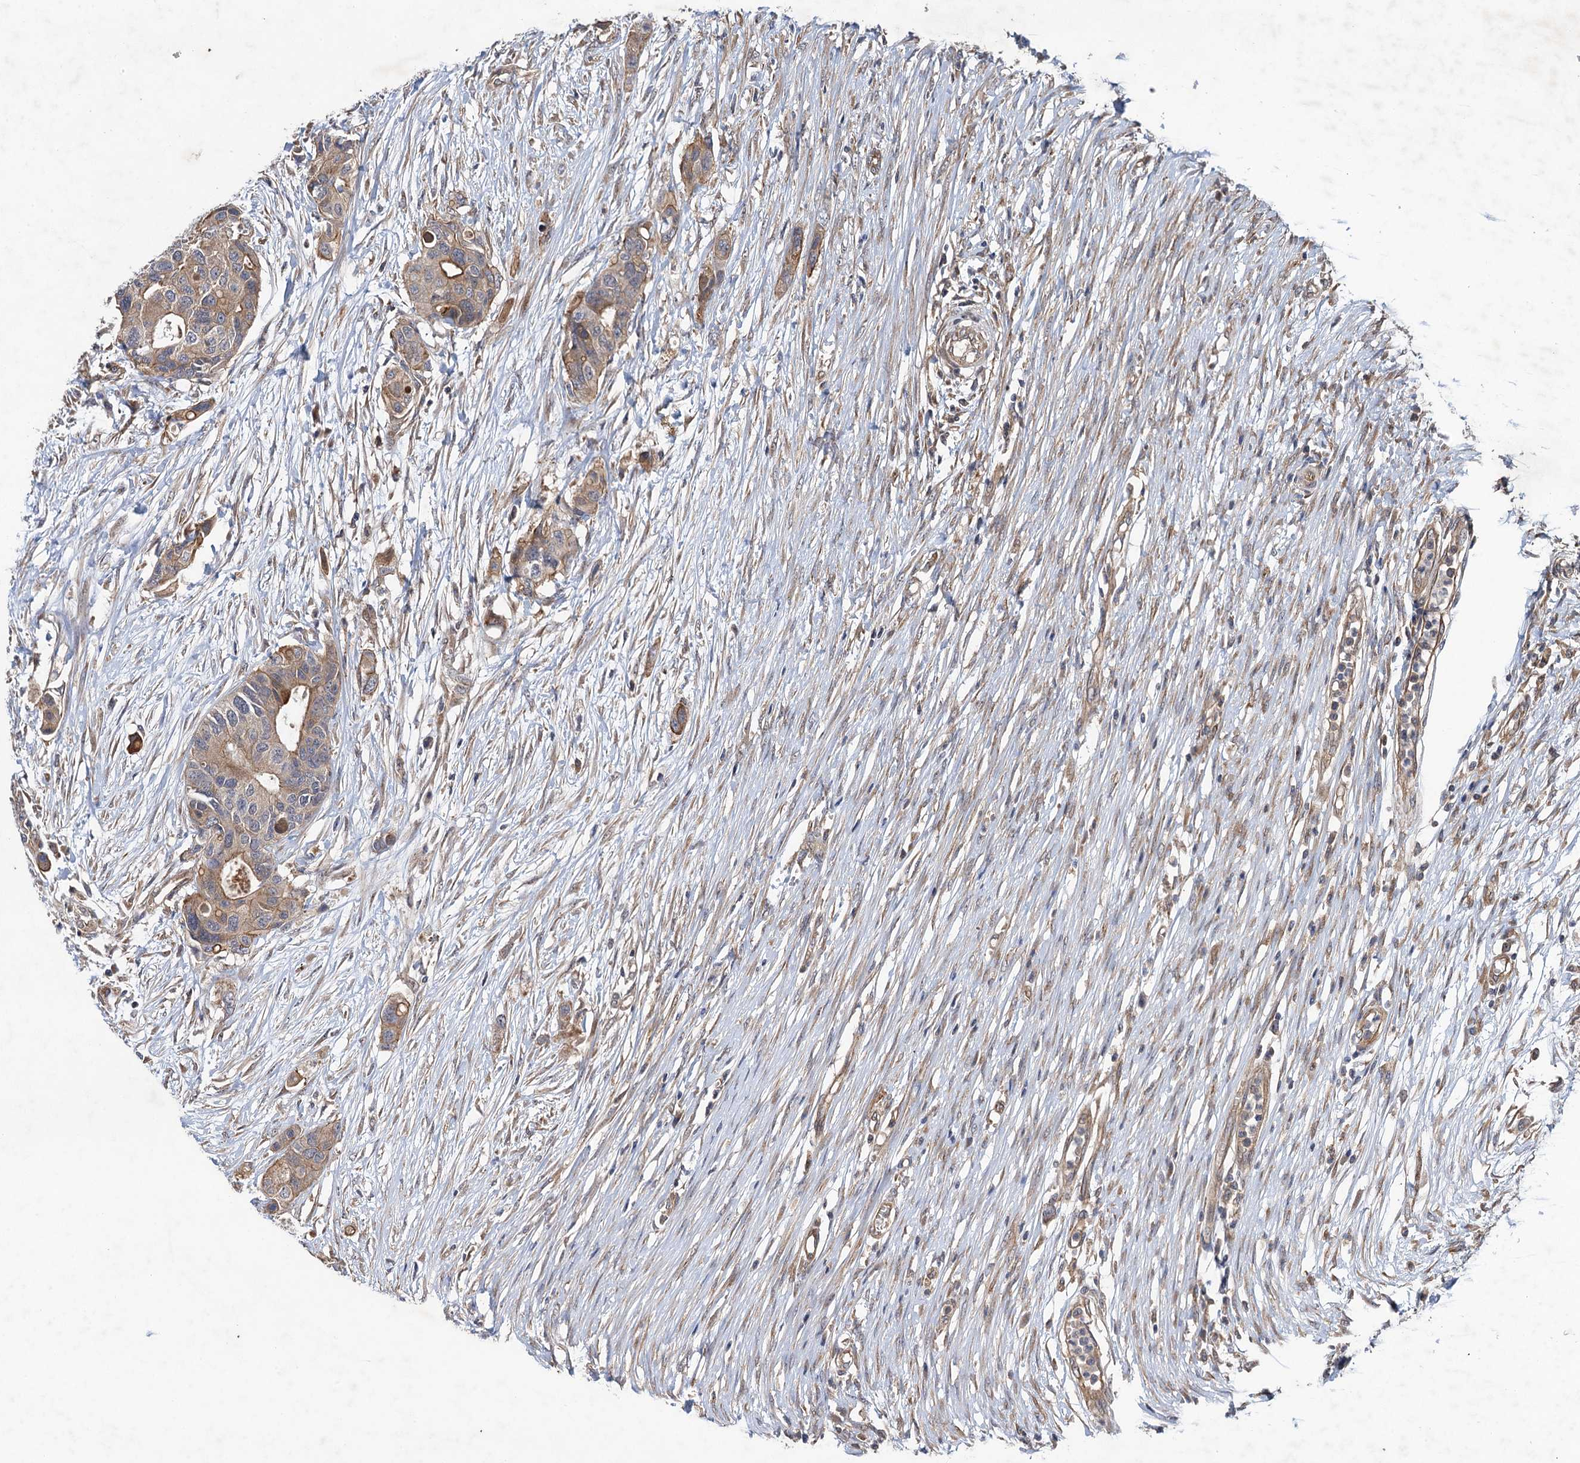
{"staining": {"intensity": "moderate", "quantity": "25%-75%", "location": "cytoplasmic/membranous"}, "tissue": "colorectal cancer", "cell_type": "Tumor cells", "image_type": "cancer", "snomed": [{"axis": "morphology", "description": "Adenocarcinoma, NOS"}, {"axis": "topography", "description": "Colon"}], "caption": "Immunohistochemistry (IHC) photomicrograph of human adenocarcinoma (colorectal) stained for a protein (brown), which reveals medium levels of moderate cytoplasmic/membranous expression in about 25%-75% of tumor cells.", "gene": "HAUS1", "patient": {"sex": "male", "age": 77}}